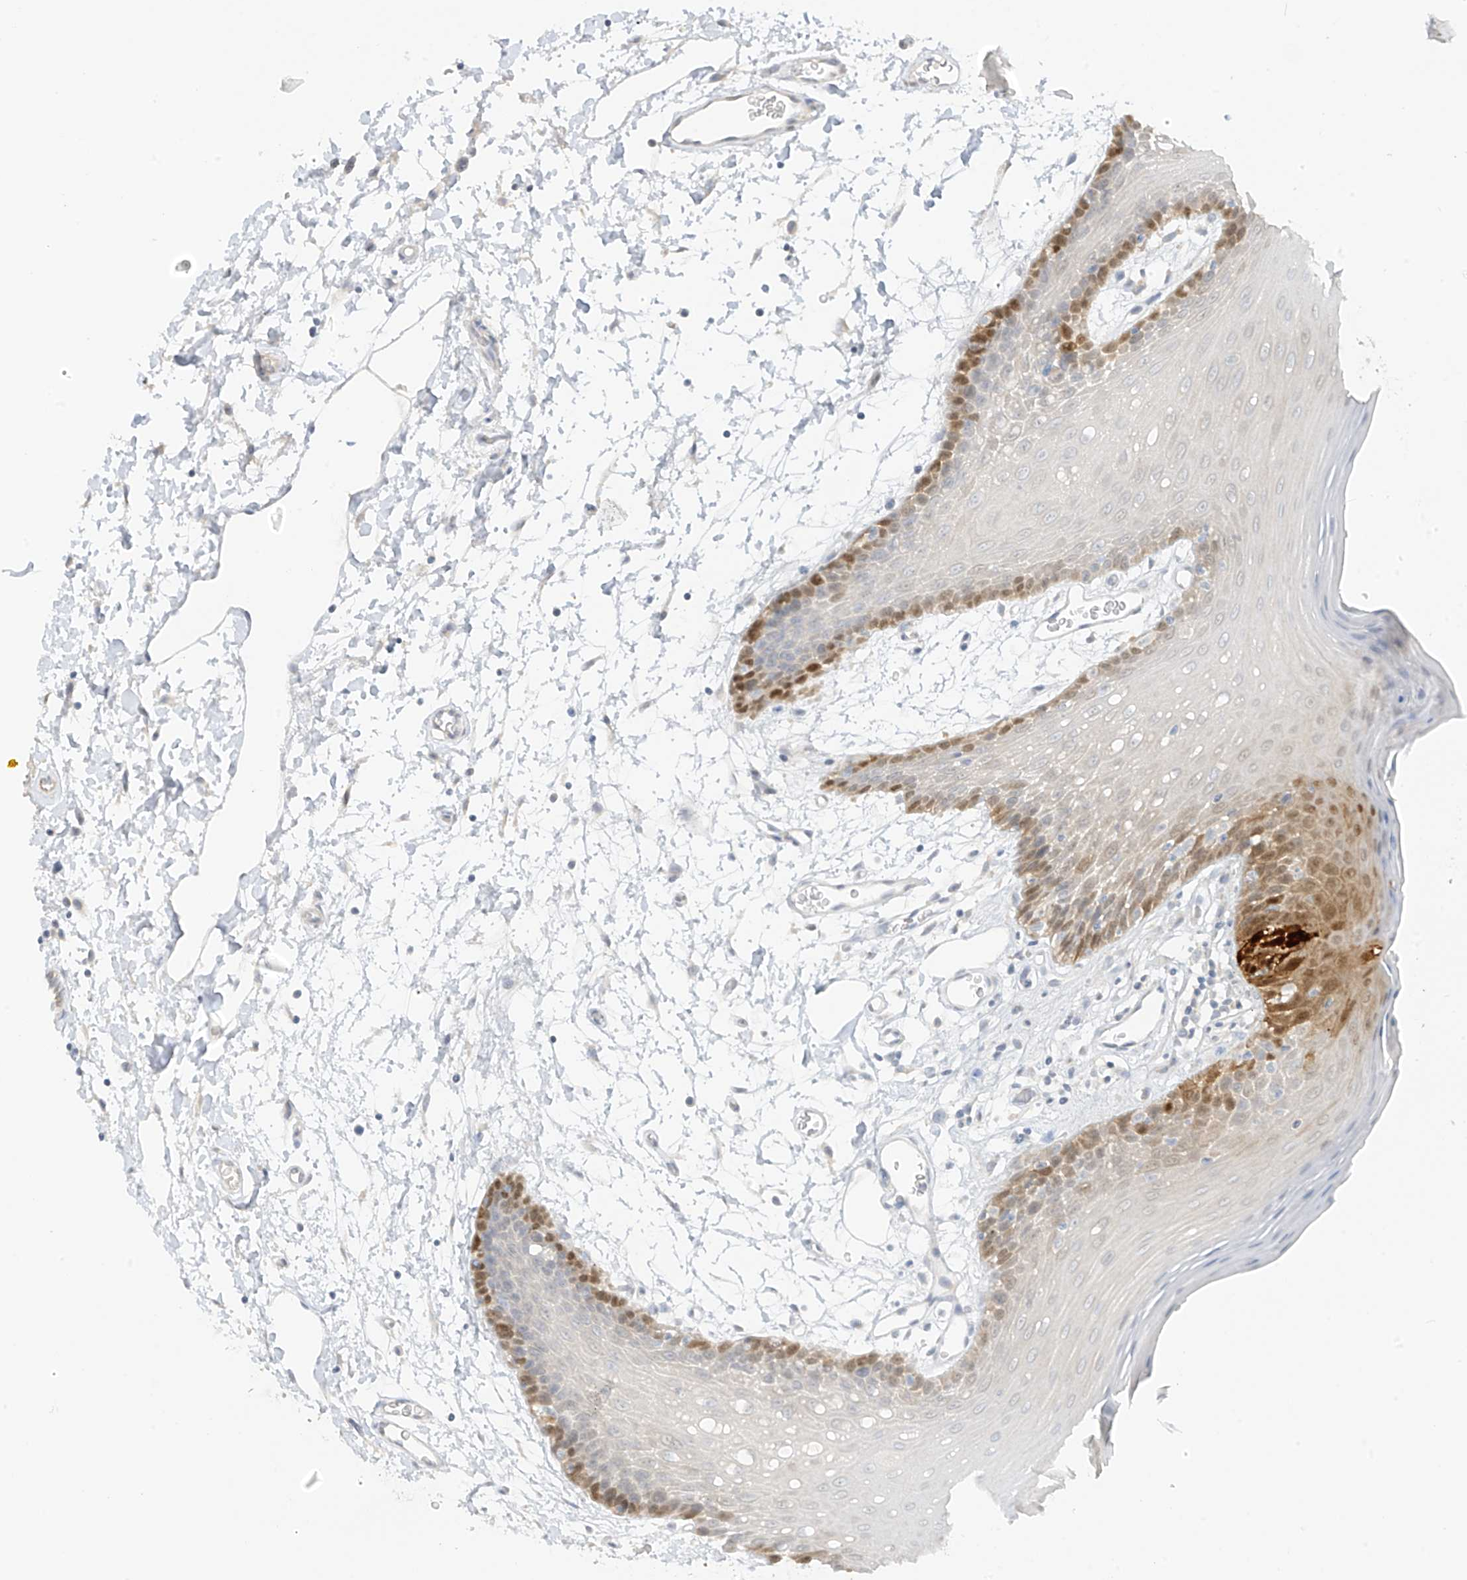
{"staining": {"intensity": "moderate", "quantity": "<25%", "location": "nuclear"}, "tissue": "oral mucosa", "cell_type": "Squamous epithelial cells", "image_type": "normal", "snomed": [{"axis": "morphology", "description": "Normal tissue, NOS"}, {"axis": "topography", "description": "Skeletal muscle"}, {"axis": "topography", "description": "Oral tissue"}, {"axis": "topography", "description": "Salivary gland"}, {"axis": "topography", "description": "Peripheral nerve tissue"}], "caption": "The histopathology image reveals staining of unremarkable oral mucosa, revealing moderate nuclear protein positivity (brown color) within squamous epithelial cells. Ihc stains the protein of interest in brown and the nuclei are stained blue.", "gene": "DCDC2", "patient": {"sex": "male", "age": 54}}